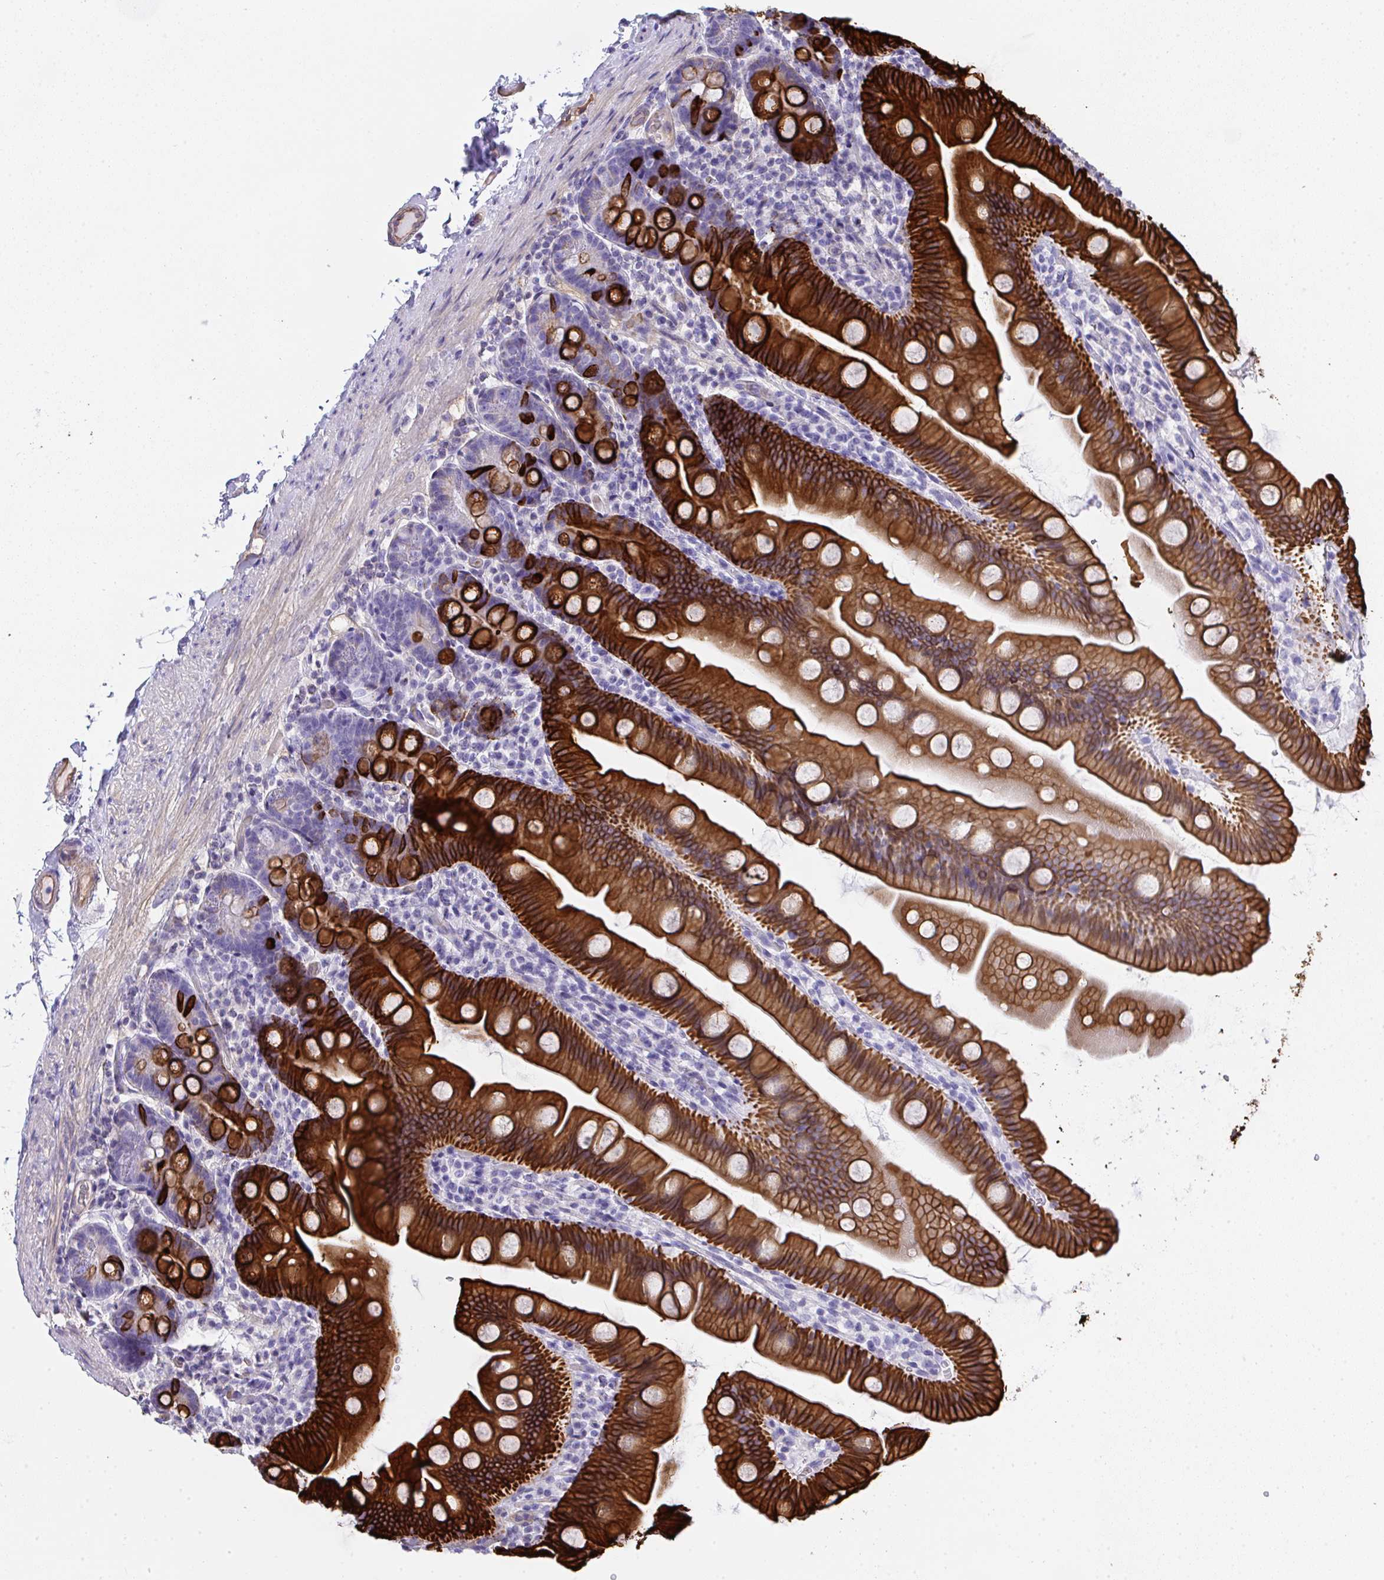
{"staining": {"intensity": "strong", "quantity": ">75%", "location": "cytoplasmic/membranous"}, "tissue": "small intestine", "cell_type": "Glandular cells", "image_type": "normal", "snomed": [{"axis": "morphology", "description": "Normal tissue, NOS"}, {"axis": "topography", "description": "Small intestine"}], "caption": "Glandular cells demonstrate high levels of strong cytoplasmic/membranous positivity in about >75% of cells in benign small intestine. The staining was performed using DAB, with brown indicating positive protein expression. Nuclei are stained blue with hematoxylin.", "gene": "TNFAIP8", "patient": {"sex": "female", "age": 68}}